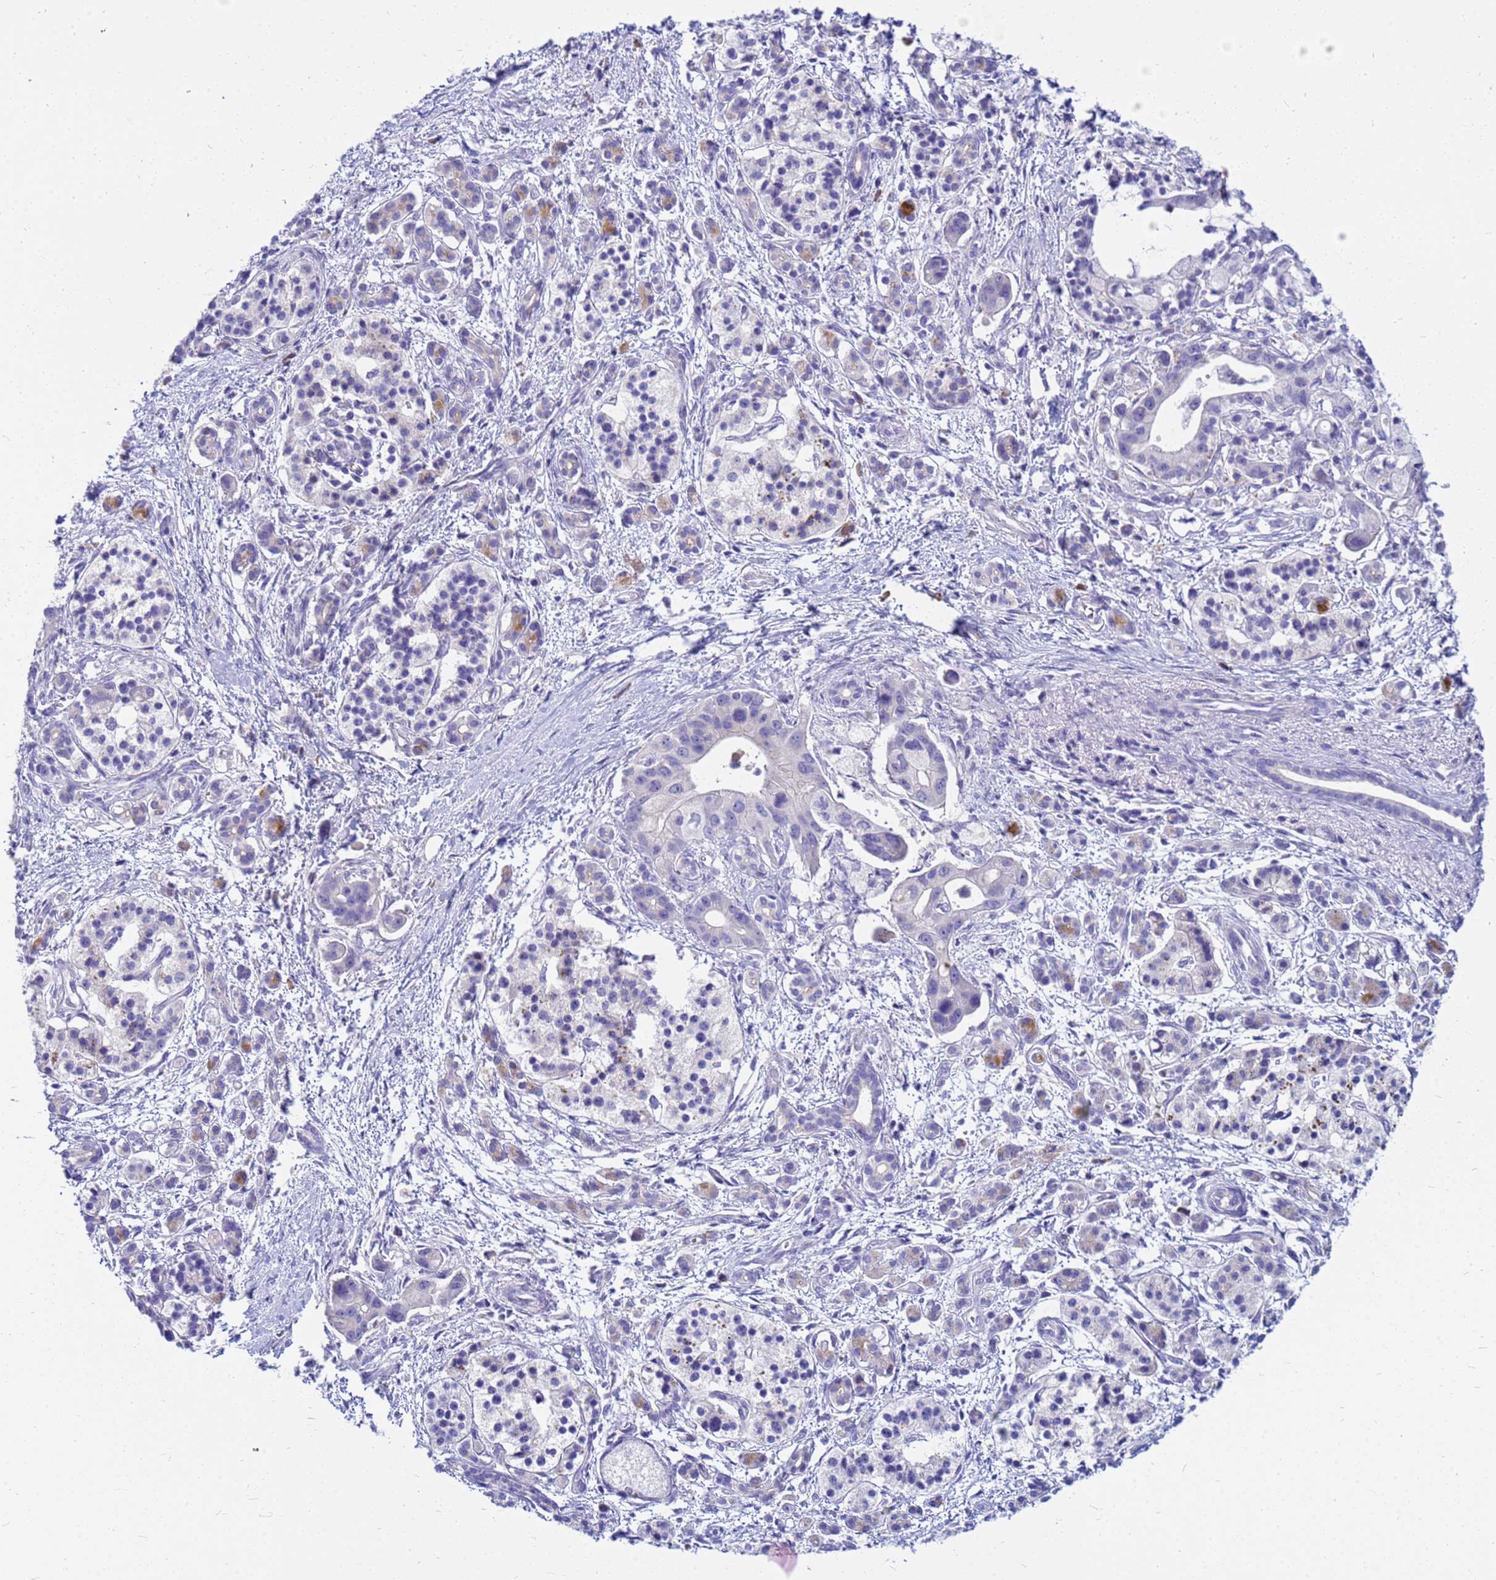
{"staining": {"intensity": "negative", "quantity": "none", "location": "none"}, "tissue": "pancreatic cancer", "cell_type": "Tumor cells", "image_type": "cancer", "snomed": [{"axis": "morphology", "description": "Adenocarcinoma, NOS"}, {"axis": "topography", "description": "Pancreas"}], "caption": "A micrograph of human pancreatic adenocarcinoma is negative for staining in tumor cells.", "gene": "DPRX", "patient": {"sex": "male", "age": 68}}